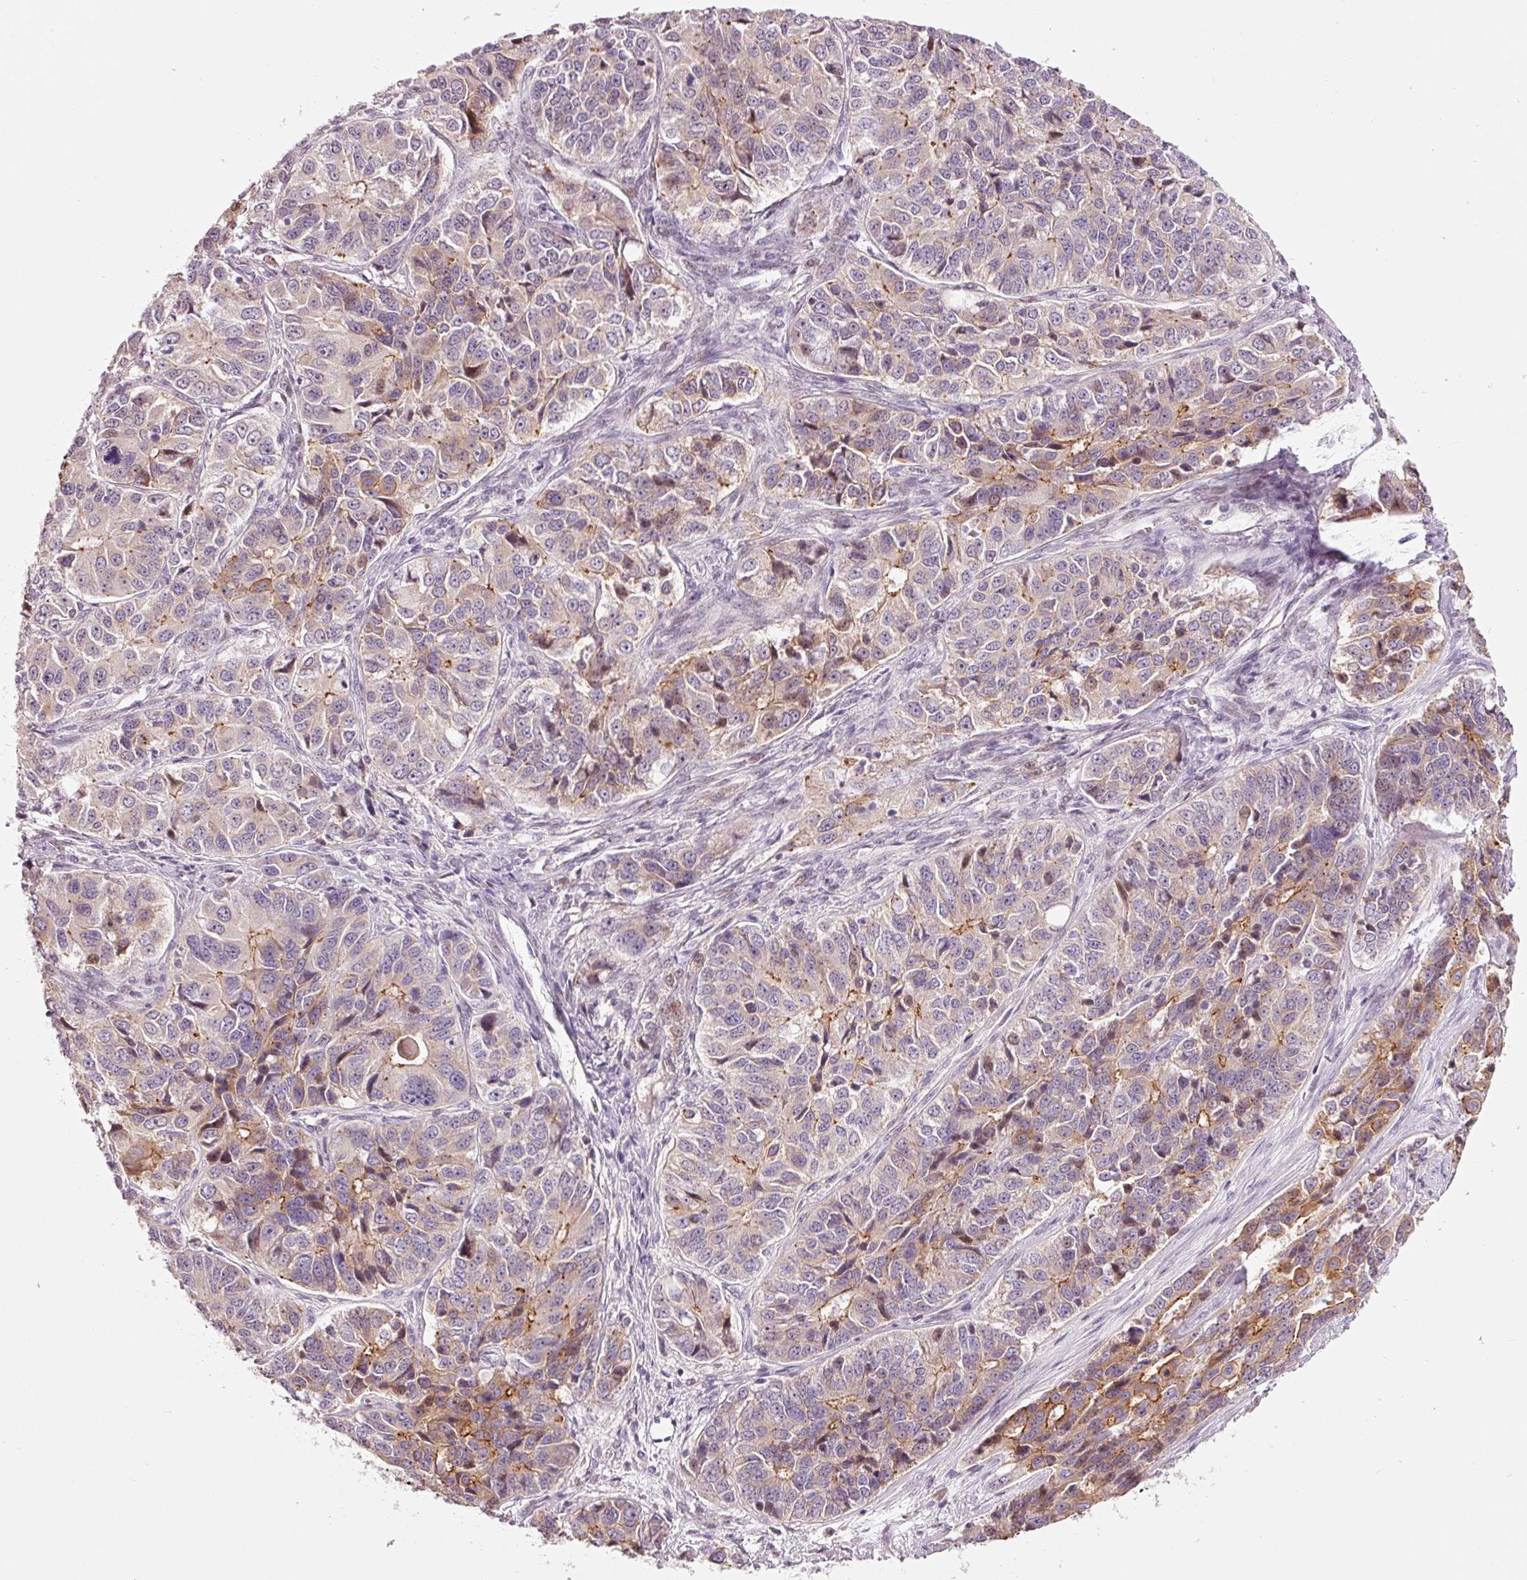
{"staining": {"intensity": "moderate", "quantity": "<25%", "location": "cytoplasmic/membranous"}, "tissue": "ovarian cancer", "cell_type": "Tumor cells", "image_type": "cancer", "snomed": [{"axis": "morphology", "description": "Carcinoma, endometroid"}, {"axis": "topography", "description": "Ovary"}], "caption": "Immunohistochemistry (DAB) staining of human endometroid carcinoma (ovarian) reveals moderate cytoplasmic/membranous protein staining in approximately <25% of tumor cells.", "gene": "DAPP1", "patient": {"sex": "female", "age": 51}}